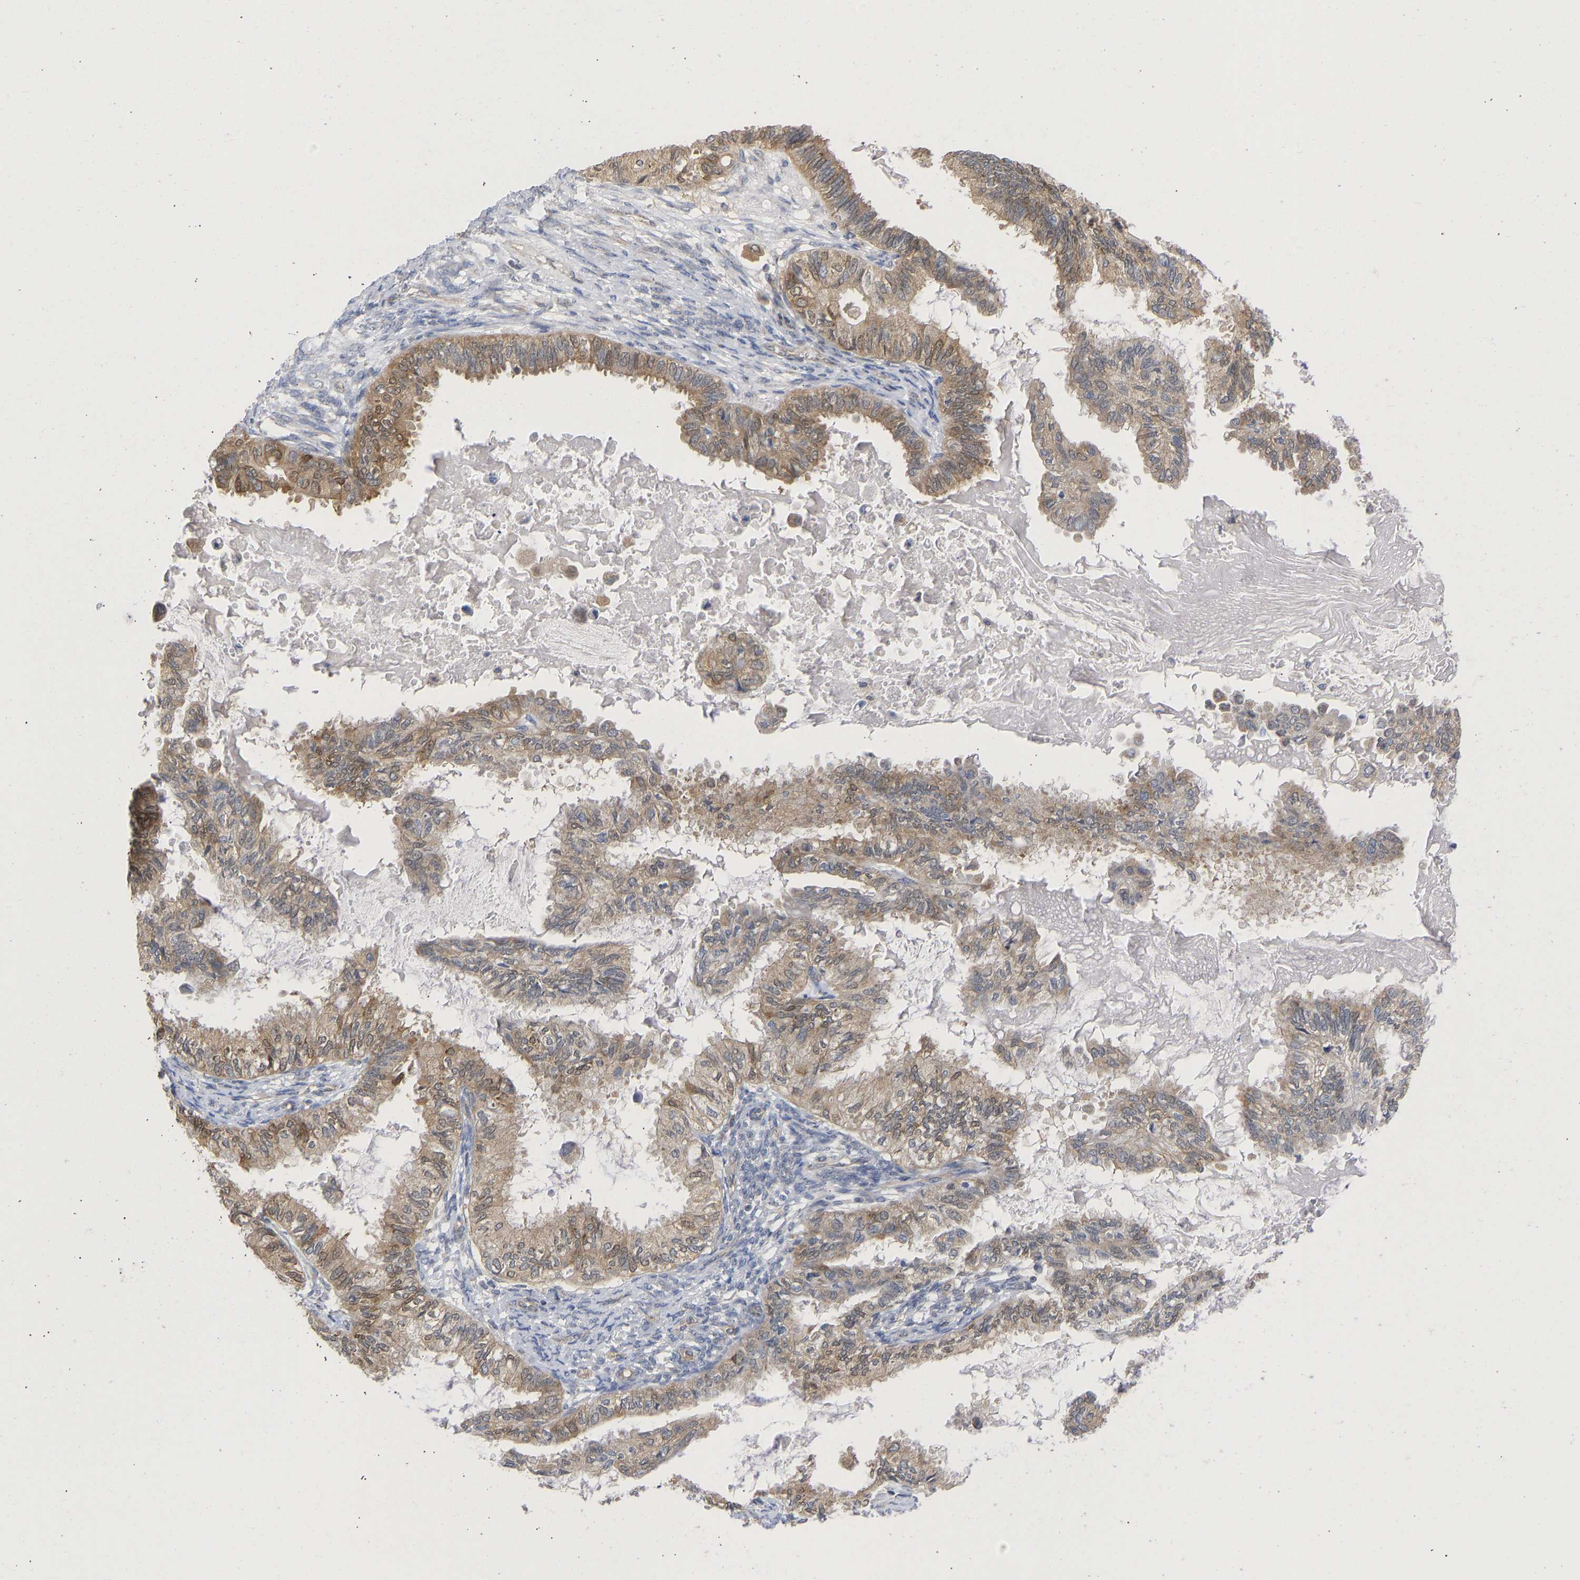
{"staining": {"intensity": "moderate", "quantity": ">75%", "location": "cytoplasmic/membranous"}, "tissue": "cervical cancer", "cell_type": "Tumor cells", "image_type": "cancer", "snomed": [{"axis": "morphology", "description": "Normal tissue, NOS"}, {"axis": "morphology", "description": "Adenocarcinoma, NOS"}, {"axis": "topography", "description": "Cervix"}, {"axis": "topography", "description": "Endometrium"}], "caption": "There is medium levels of moderate cytoplasmic/membranous staining in tumor cells of cervical cancer (adenocarcinoma), as demonstrated by immunohistochemical staining (brown color).", "gene": "MAP2K3", "patient": {"sex": "female", "age": 86}}